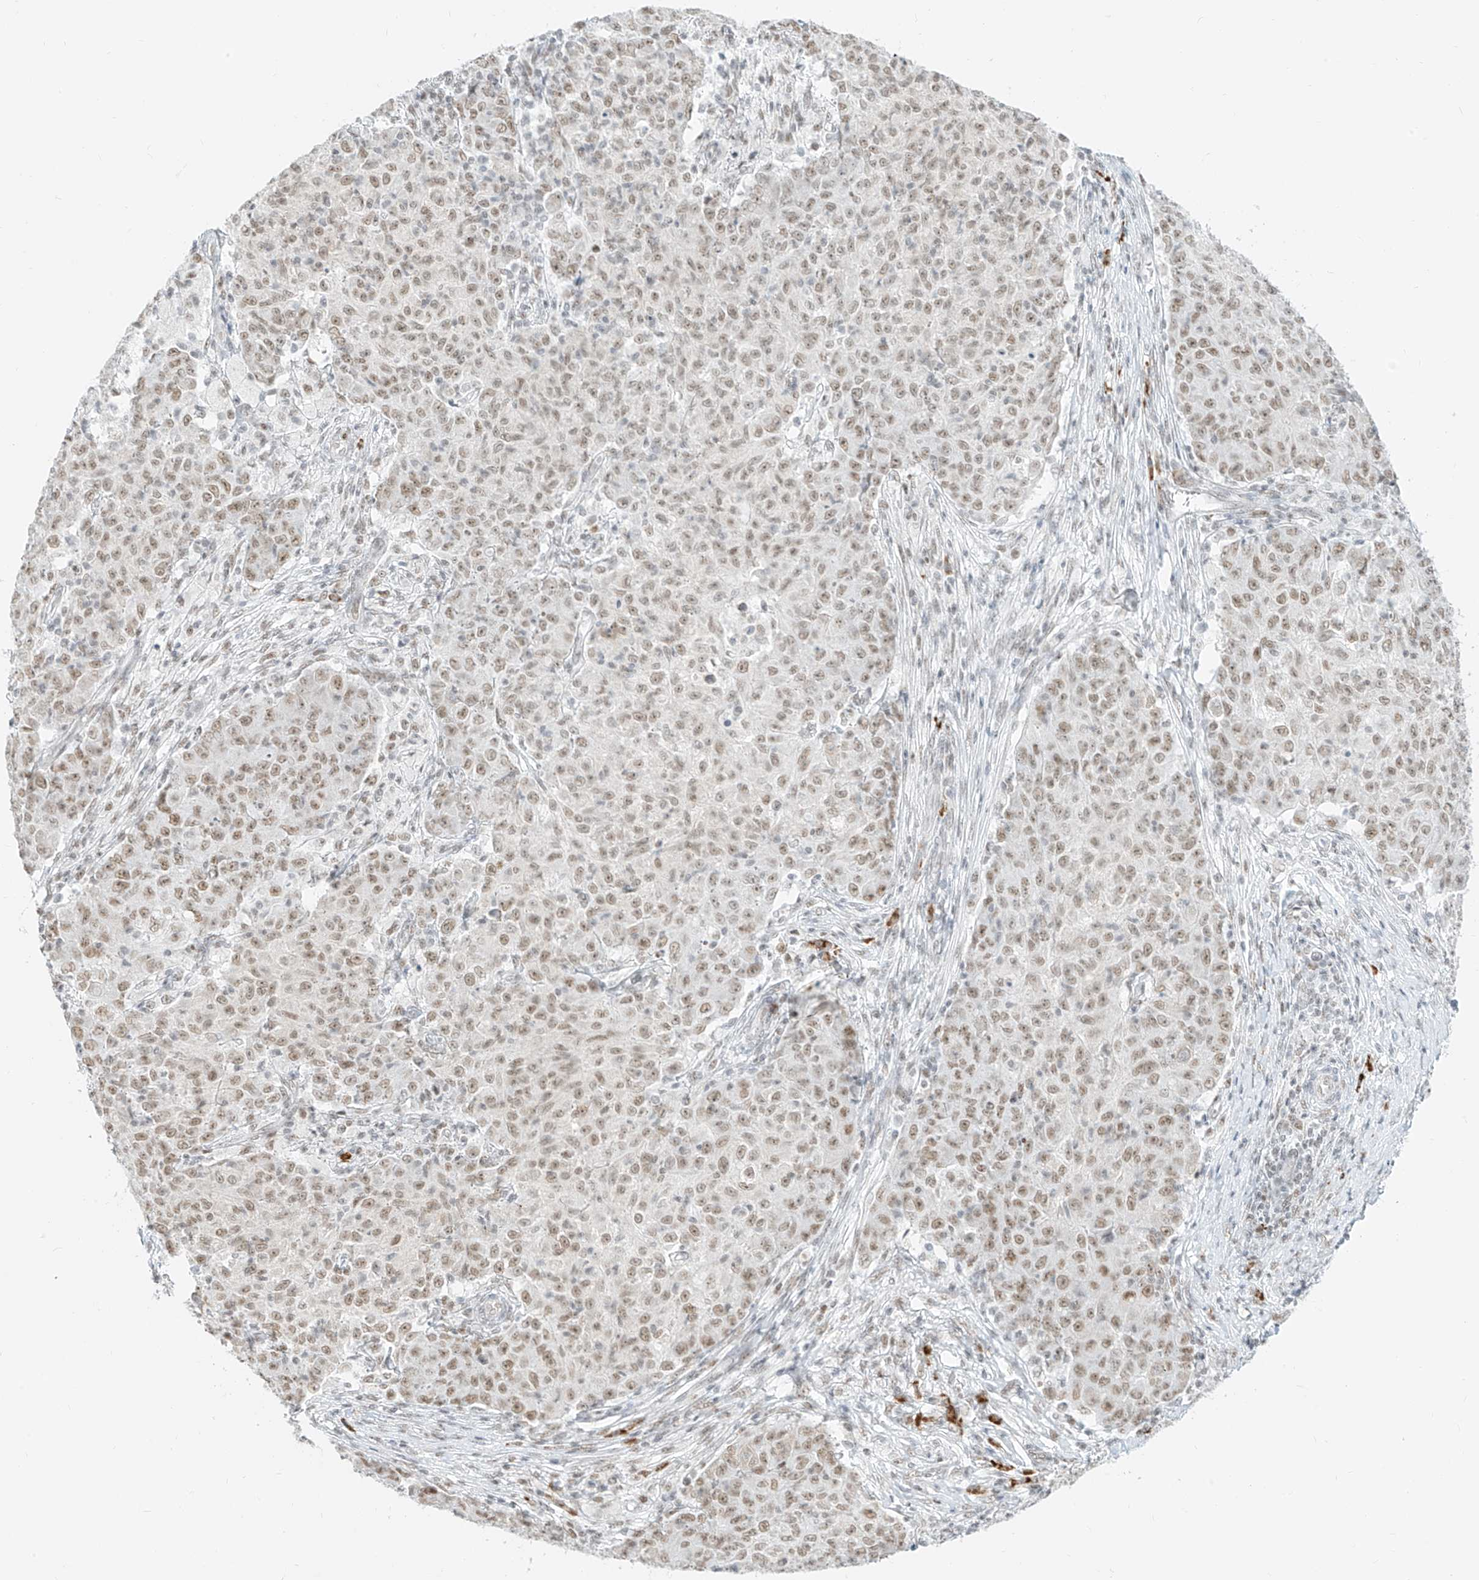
{"staining": {"intensity": "moderate", "quantity": "25%-75%", "location": "nuclear"}, "tissue": "ovarian cancer", "cell_type": "Tumor cells", "image_type": "cancer", "snomed": [{"axis": "morphology", "description": "Carcinoma, endometroid"}, {"axis": "topography", "description": "Ovary"}], "caption": "An IHC image of tumor tissue is shown. Protein staining in brown labels moderate nuclear positivity in ovarian cancer (endometroid carcinoma) within tumor cells.", "gene": "SUPT5H", "patient": {"sex": "female", "age": 42}}